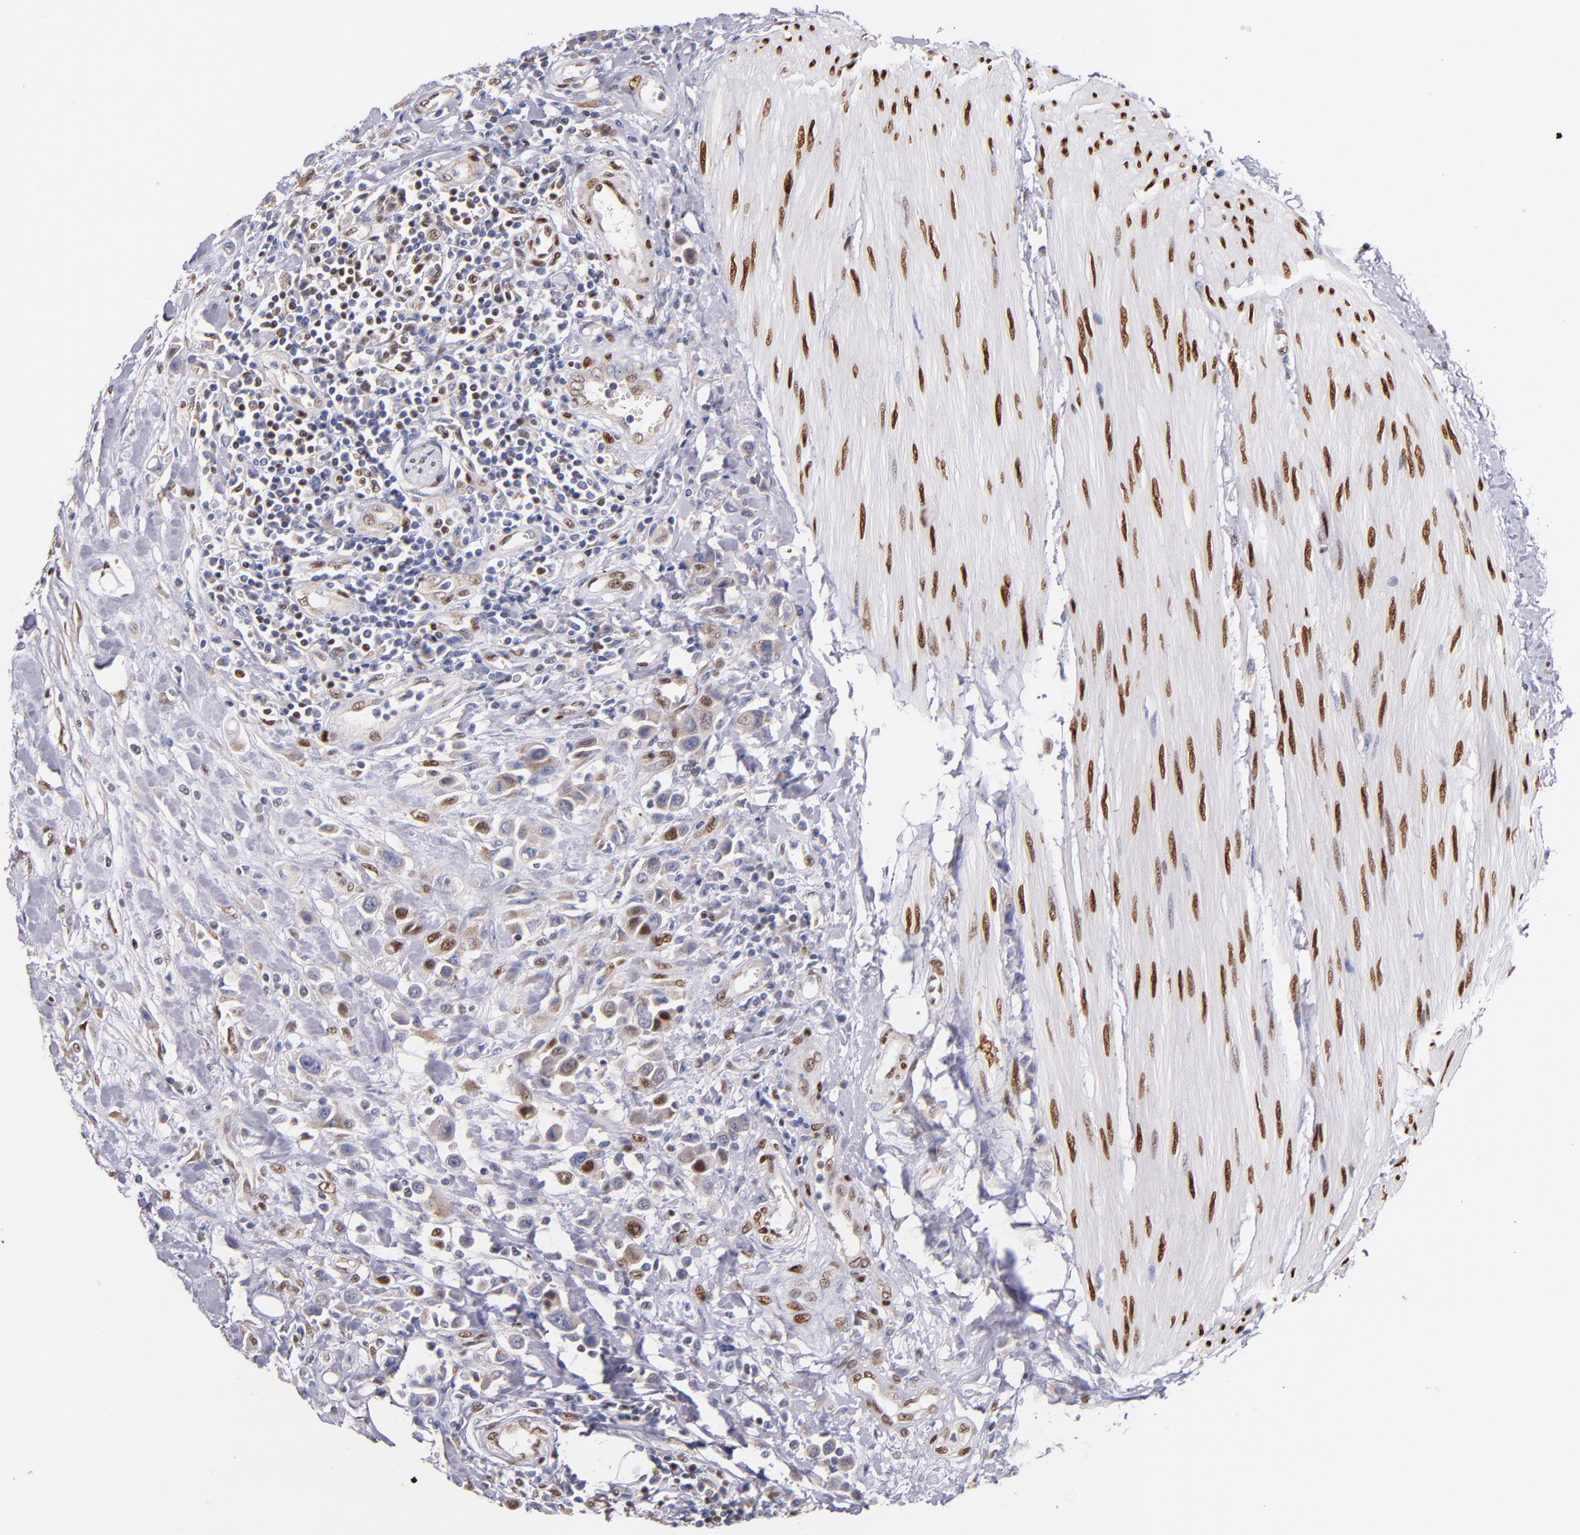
{"staining": {"intensity": "weak", "quantity": "<25%", "location": "nuclear"}, "tissue": "urothelial cancer", "cell_type": "Tumor cells", "image_type": "cancer", "snomed": [{"axis": "morphology", "description": "Urothelial carcinoma, High grade"}, {"axis": "topography", "description": "Urinary bladder"}], "caption": "IHC image of neoplastic tissue: urothelial carcinoma (high-grade) stained with DAB (3,3'-diaminobenzidine) demonstrates no significant protein expression in tumor cells. (Stains: DAB (3,3'-diaminobenzidine) immunohistochemistry with hematoxylin counter stain, Microscopy: brightfield microscopy at high magnification).", "gene": "SRF", "patient": {"sex": "male", "age": 50}}